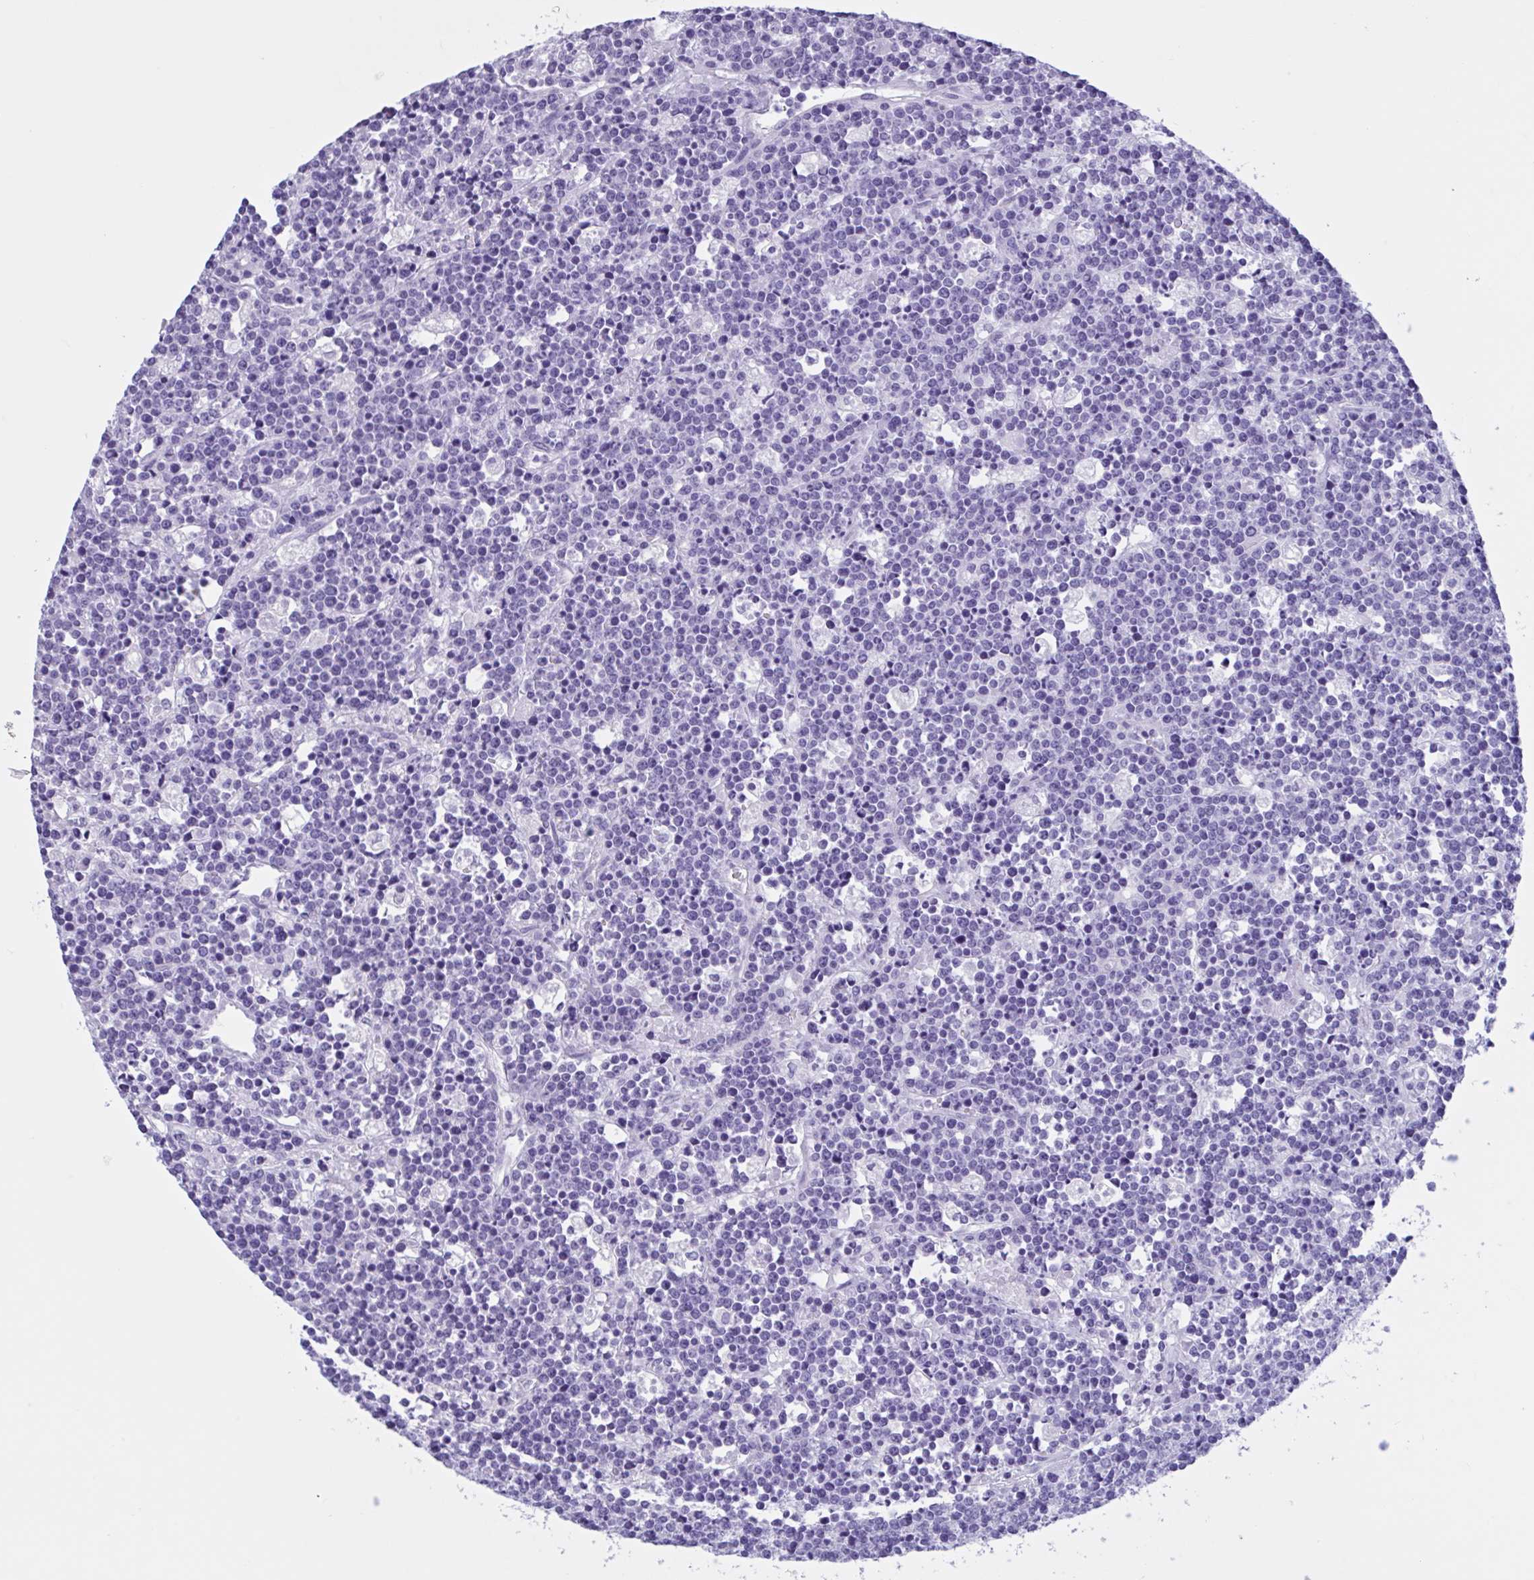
{"staining": {"intensity": "negative", "quantity": "none", "location": "none"}, "tissue": "lymphoma", "cell_type": "Tumor cells", "image_type": "cancer", "snomed": [{"axis": "morphology", "description": "Malignant lymphoma, non-Hodgkin's type, High grade"}, {"axis": "topography", "description": "Ovary"}], "caption": "Human lymphoma stained for a protein using immunohistochemistry (IHC) demonstrates no staining in tumor cells.", "gene": "LARGE2", "patient": {"sex": "female", "age": 56}}